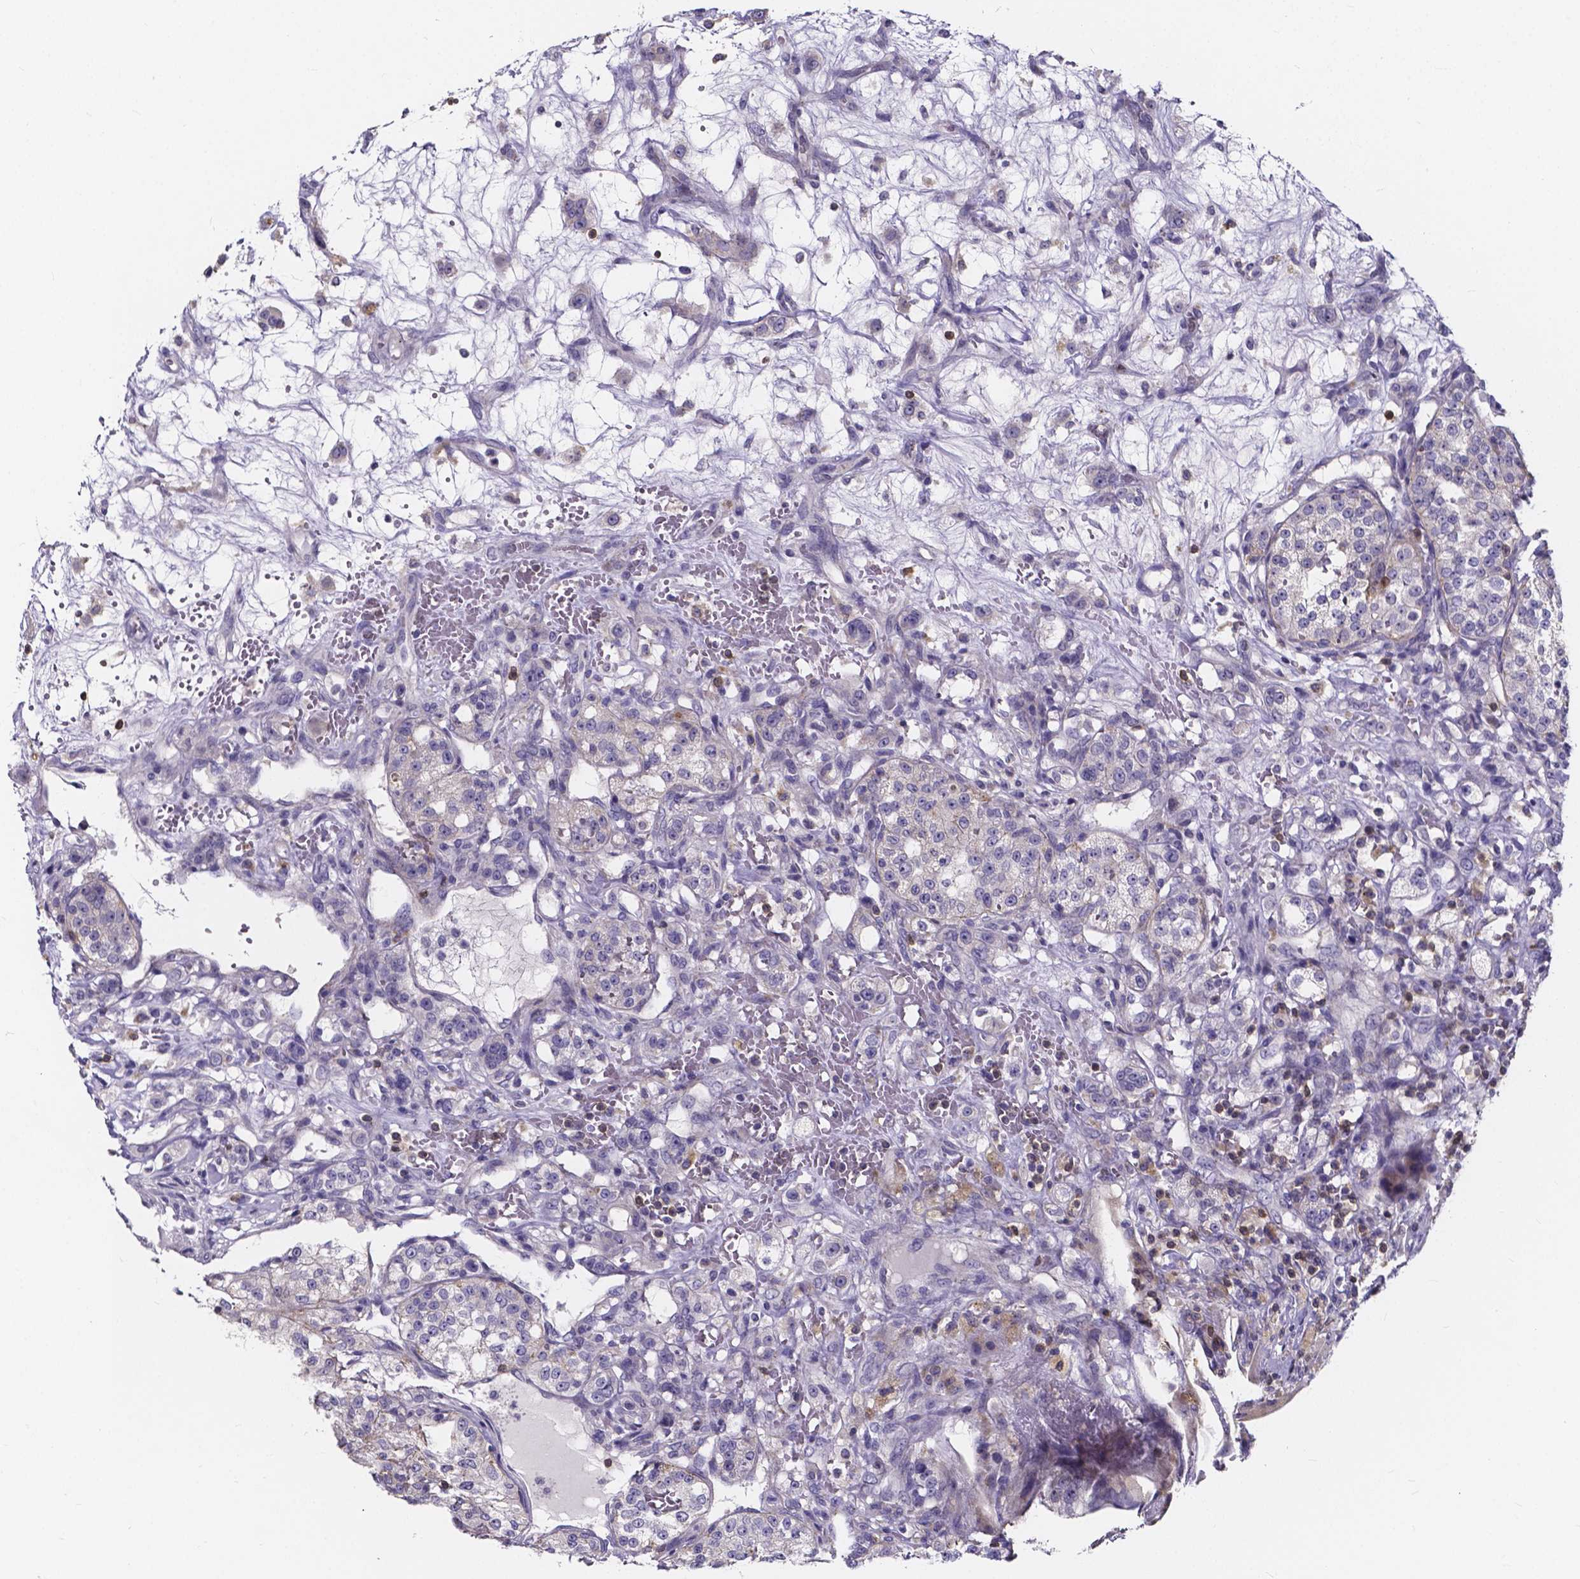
{"staining": {"intensity": "weak", "quantity": "<25%", "location": "cytoplasmic/membranous"}, "tissue": "renal cancer", "cell_type": "Tumor cells", "image_type": "cancer", "snomed": [{"axis": "morphology", "description": "Adenocarcinoma, NOS"}, {"axis": "topography", "description": "Kidney"}], "caption": "The image shows no staining of tumor cells in renal adenocarcinoma. (Stains: DAB immunohistochemistry with hematoxylin counter stain, Microscopy: brightfield microscopy at high magnification).", "gene": "THEMIS", "patient": {"sex": "female", "age": 63}}